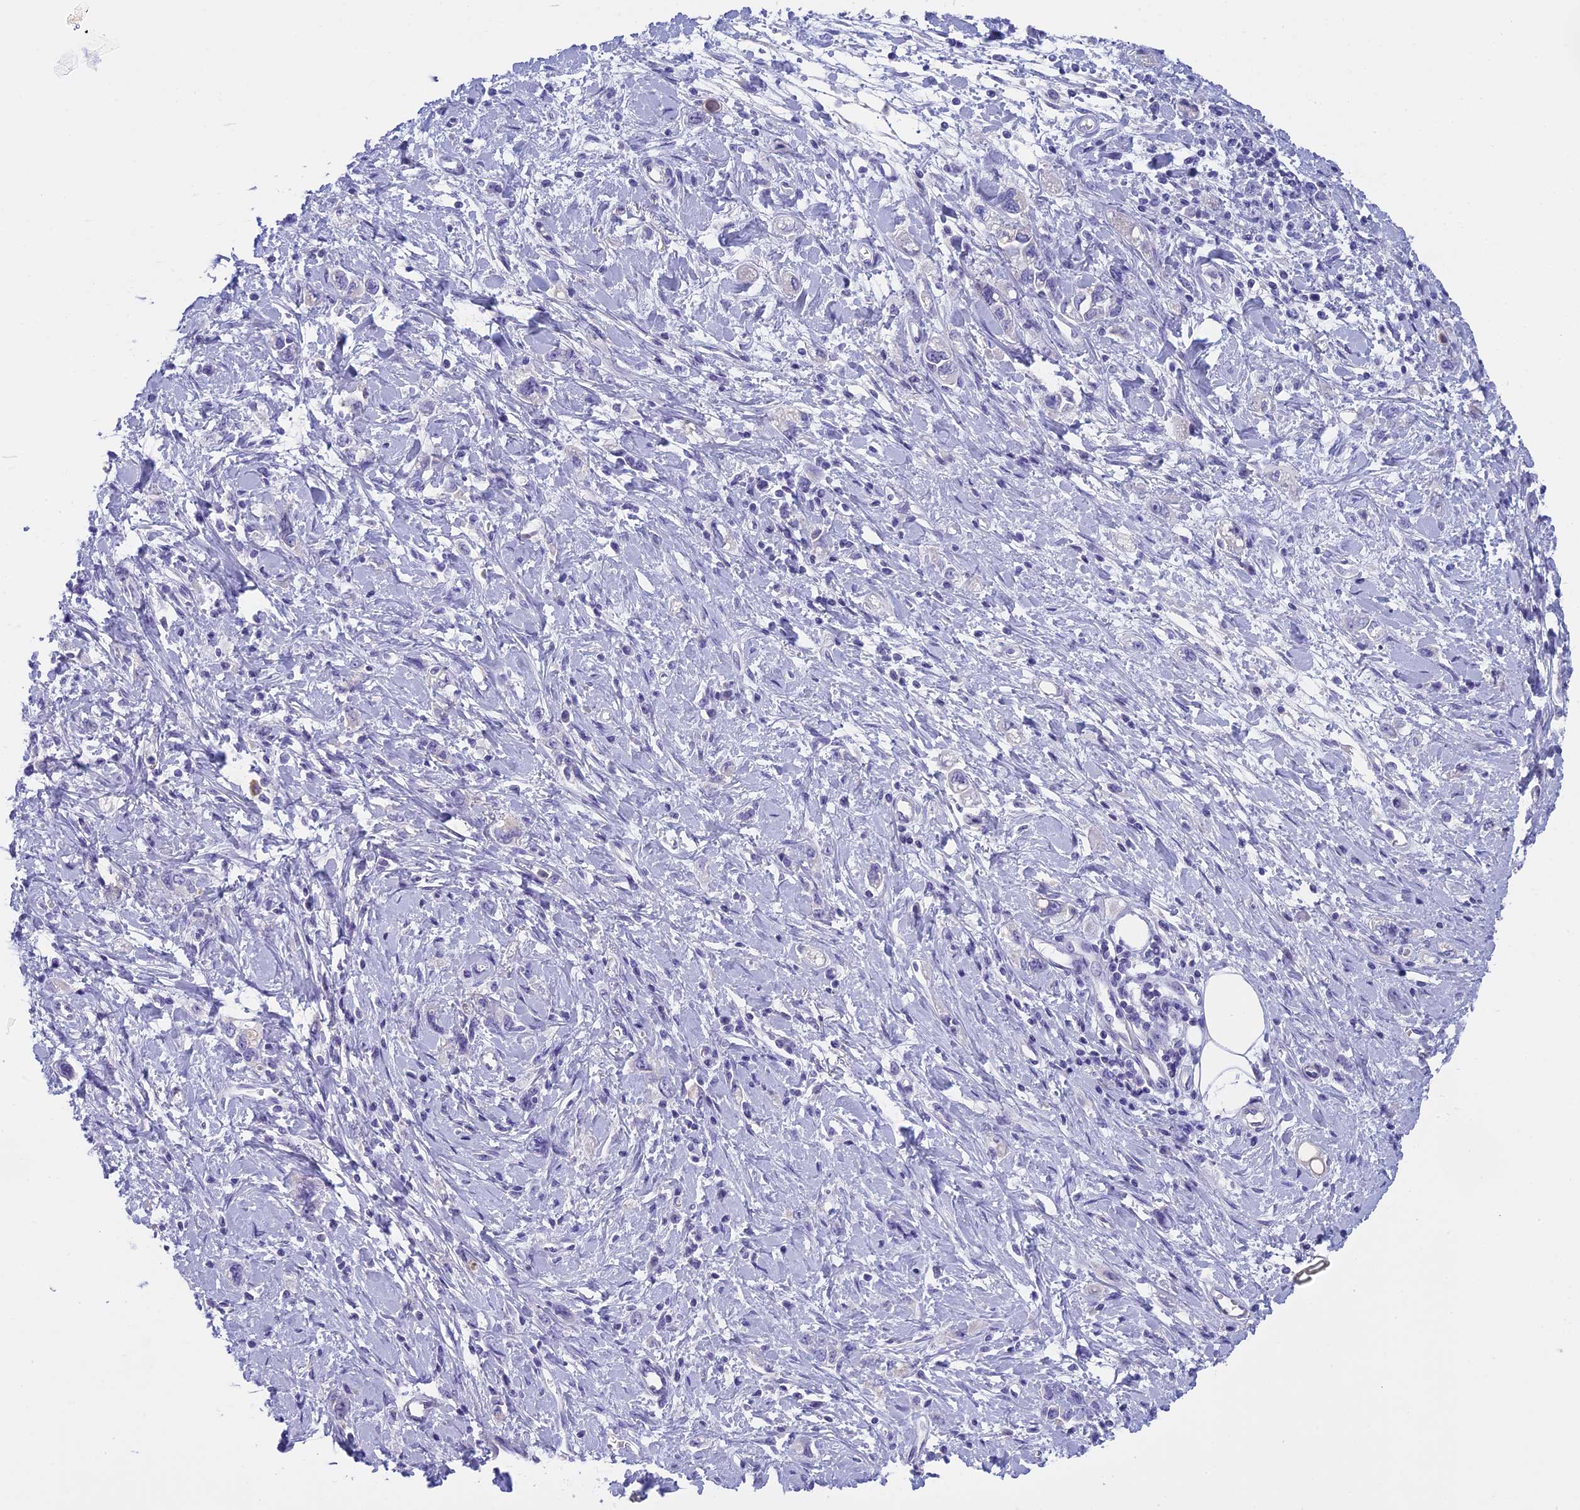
{"staining": {"intensity": "negative", "quantity": "none", "location": "none"}, "tissue": "stomach cancer", "cell_type": "Tumor cells", "image_type": "cancer", "snomed": [{"axis": "morphology", "description": "Adenocarcinoma, NOS"}, {"axis": "topography", "description": "Stomach"}], "caption": "The histopathology image demonstrates no significant expression in tumor cells of stomach cancer. The staining was performed using DAB to visualize the protein expression in brown, while the nuclei were stained in blue with hematoxylin (Magnification: 20x).", "gene": "ARHGEF37", "patient": {"sex": "female", "age": 76}}